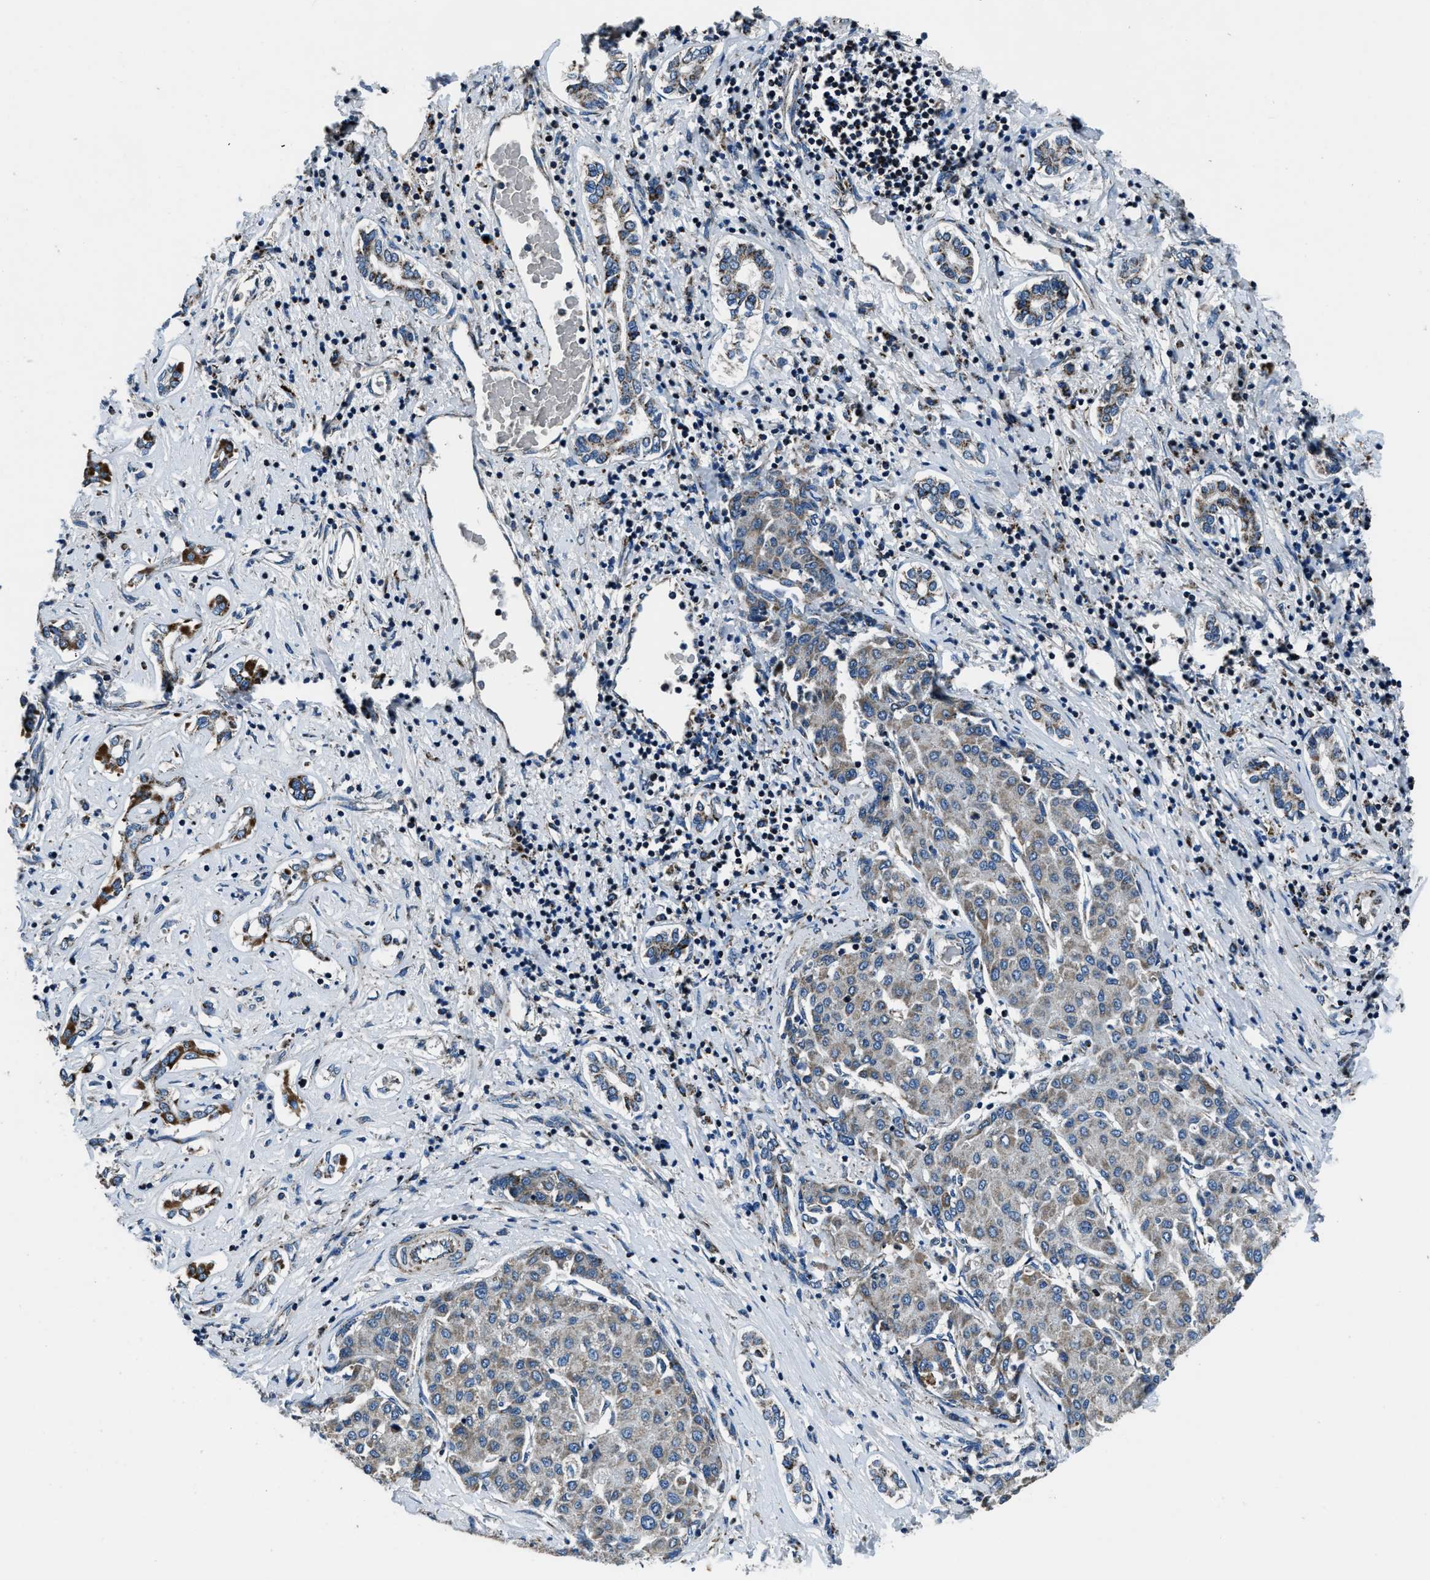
{"staining": {"intensity": "moderate", "quantity": "<25%", "location": "cytoplasmic/membranous"}, "tissue": "liver cancer", "cell_type": "Tumor cells", "image_type": "cancer", "snomed": [{"axis": "morphology", "description": "Carcinoma, Hepatocellular, NOS"}, {"axis": "topography", "description": "Liver"}], "caption": "Protein staining of liver cancer (hepatocellular carcinoma) tissue reveals moderate cytoplasmic/membranous expression in approximately <25% of tumor cells.", "gene": "OGDH", "patient": {"sex": "male", "age": 65}}